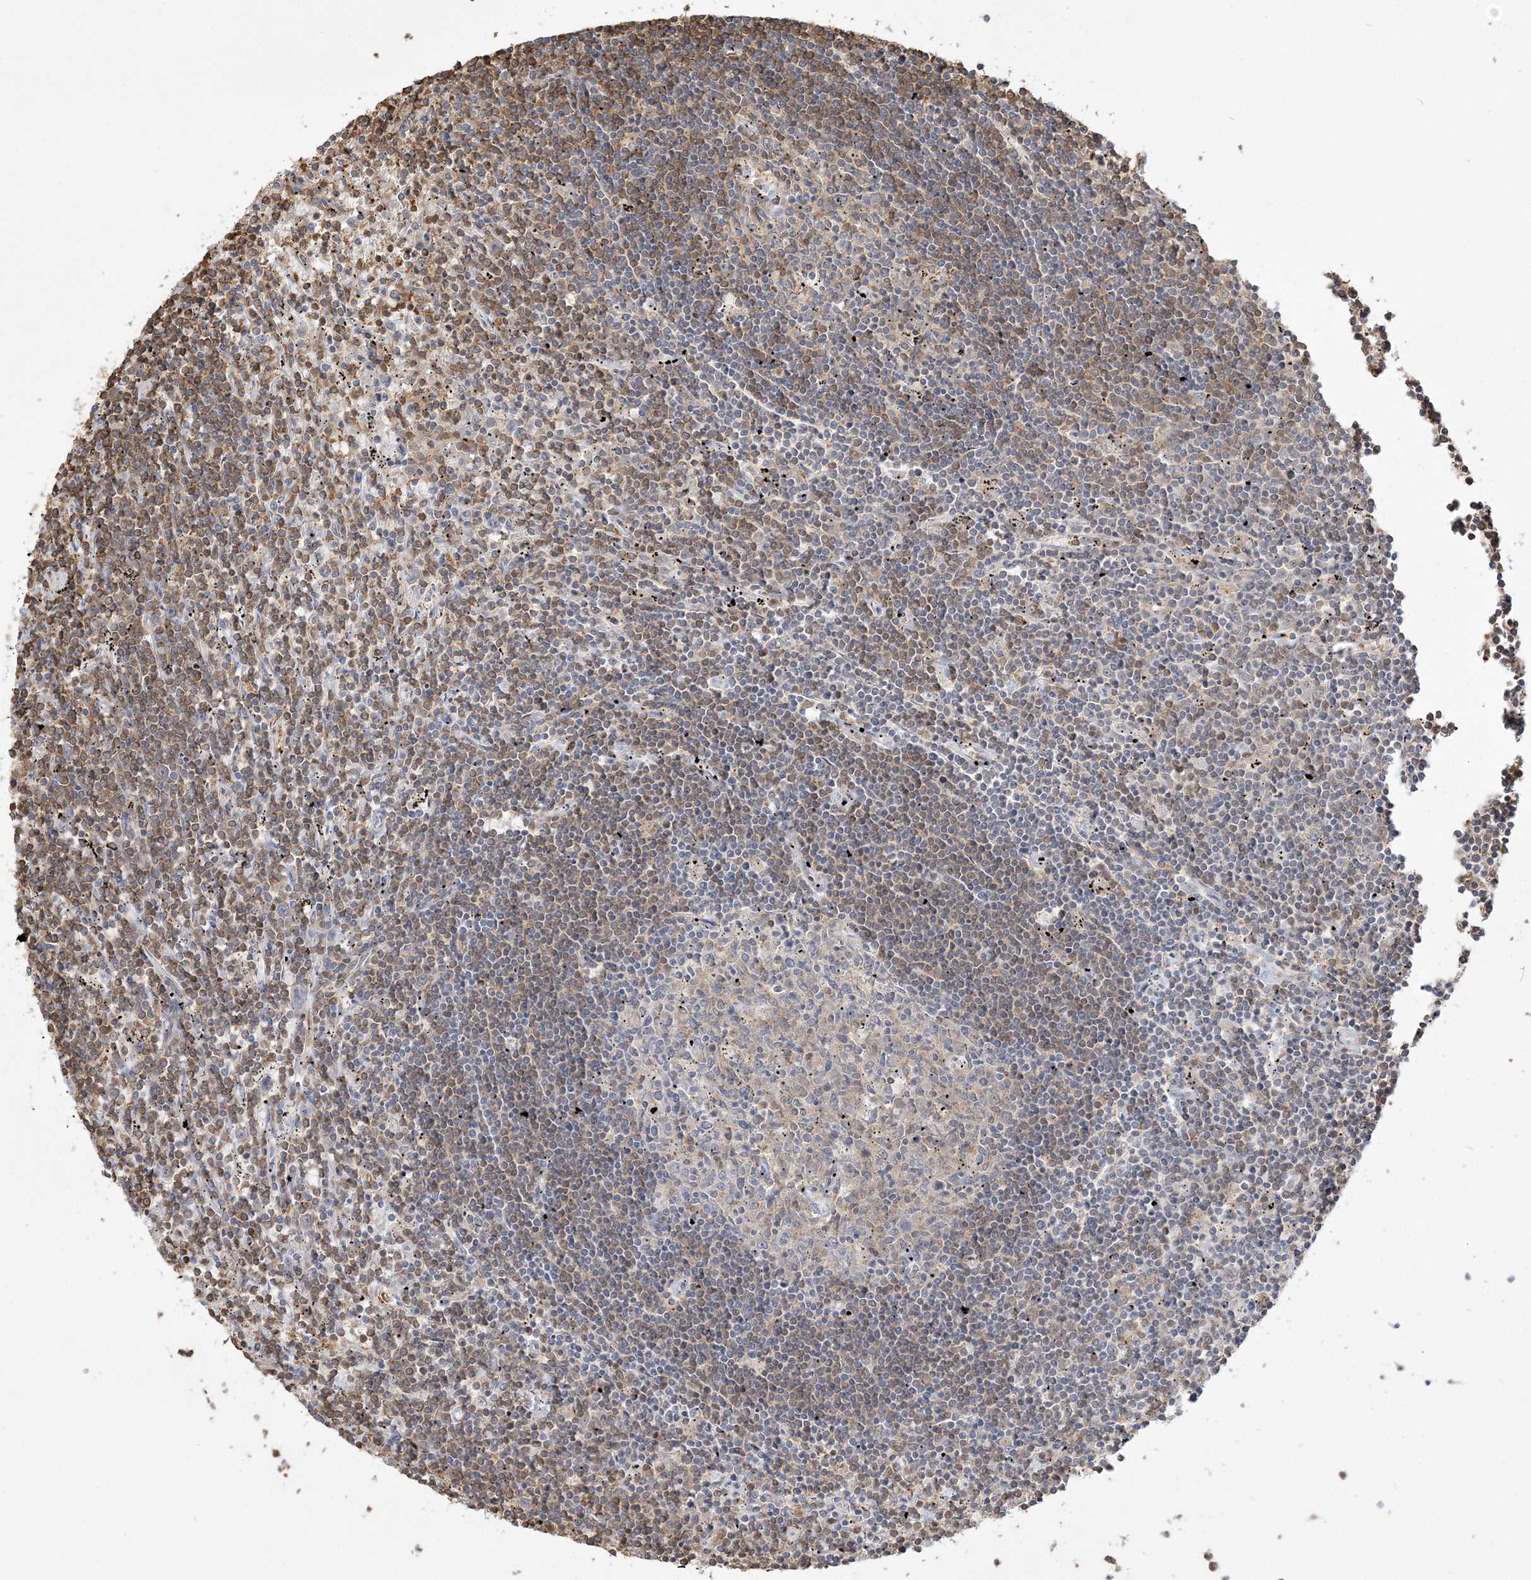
{"staining": {"intensity": "weak", "quantity": "25%-75%", "location": "cytoplasmic/membranous"}, "tissue": "lymphoma", "cell_type": "Tumor cells", "image_type": "cancer", "snomed": [{"axis": "morphology", "description": "Malignant lymphoma, non-Hodgkin's type, Low grade"}, {"axis": "topography", "description": "Spleen"}], "caption": "DAB (3,3'-diaminobenzidine) immunohistochemical staining of human low-grade malignant lymphoma, non-Hodgkin's type shows weak cytoplasmic/membranous protein expression in approximately 25%-75% of tumor cells.", "gene": "ANKS1A", "patient": {"sex": "male", "age": 76}}